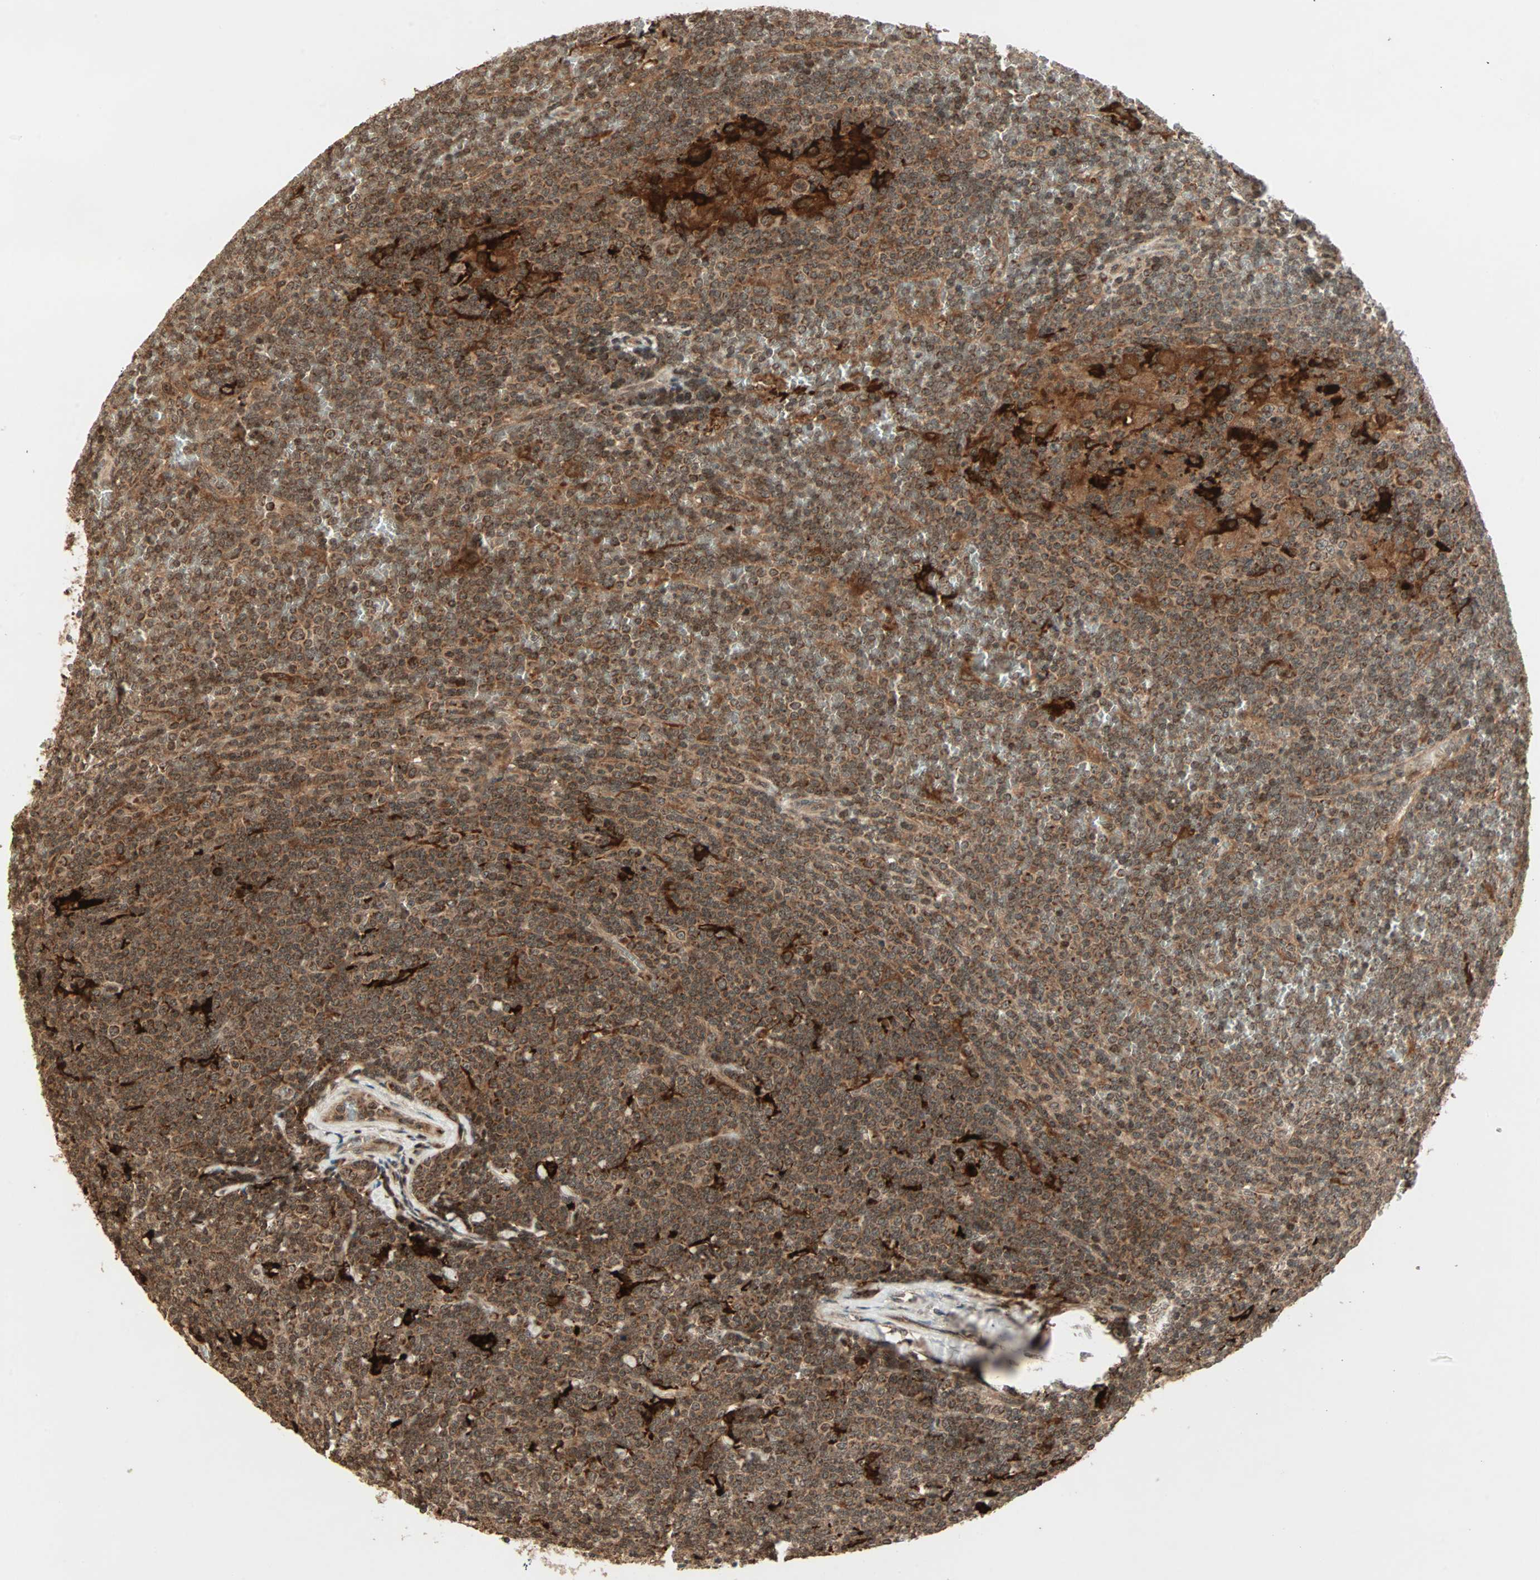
{"staining": {"intensity": "moderate", "quantity": ">75%", "location": "cytoplasmic/membranous,nuclear"}, "tissue": "lymphoma", "cell_type": "Tumor cells", "image_type": "cancer", "snomed": [{"axis": "morphology", "description": "Malignant lymphoma, non-Hodgkin's type, Low grade"}, {"axis": "topography", "description": "Spleen"}], "caption": "There is medium levels of moderate cytoplasmic/membranous and nuclear staining in tumor cells of low-grade malignant lymphoma, non-Hodgkin's type, as demonstrated by immunohistochemical staining (brown color).", "gene": "RFFL", "patient": {"sex": "female", "age": 19}}